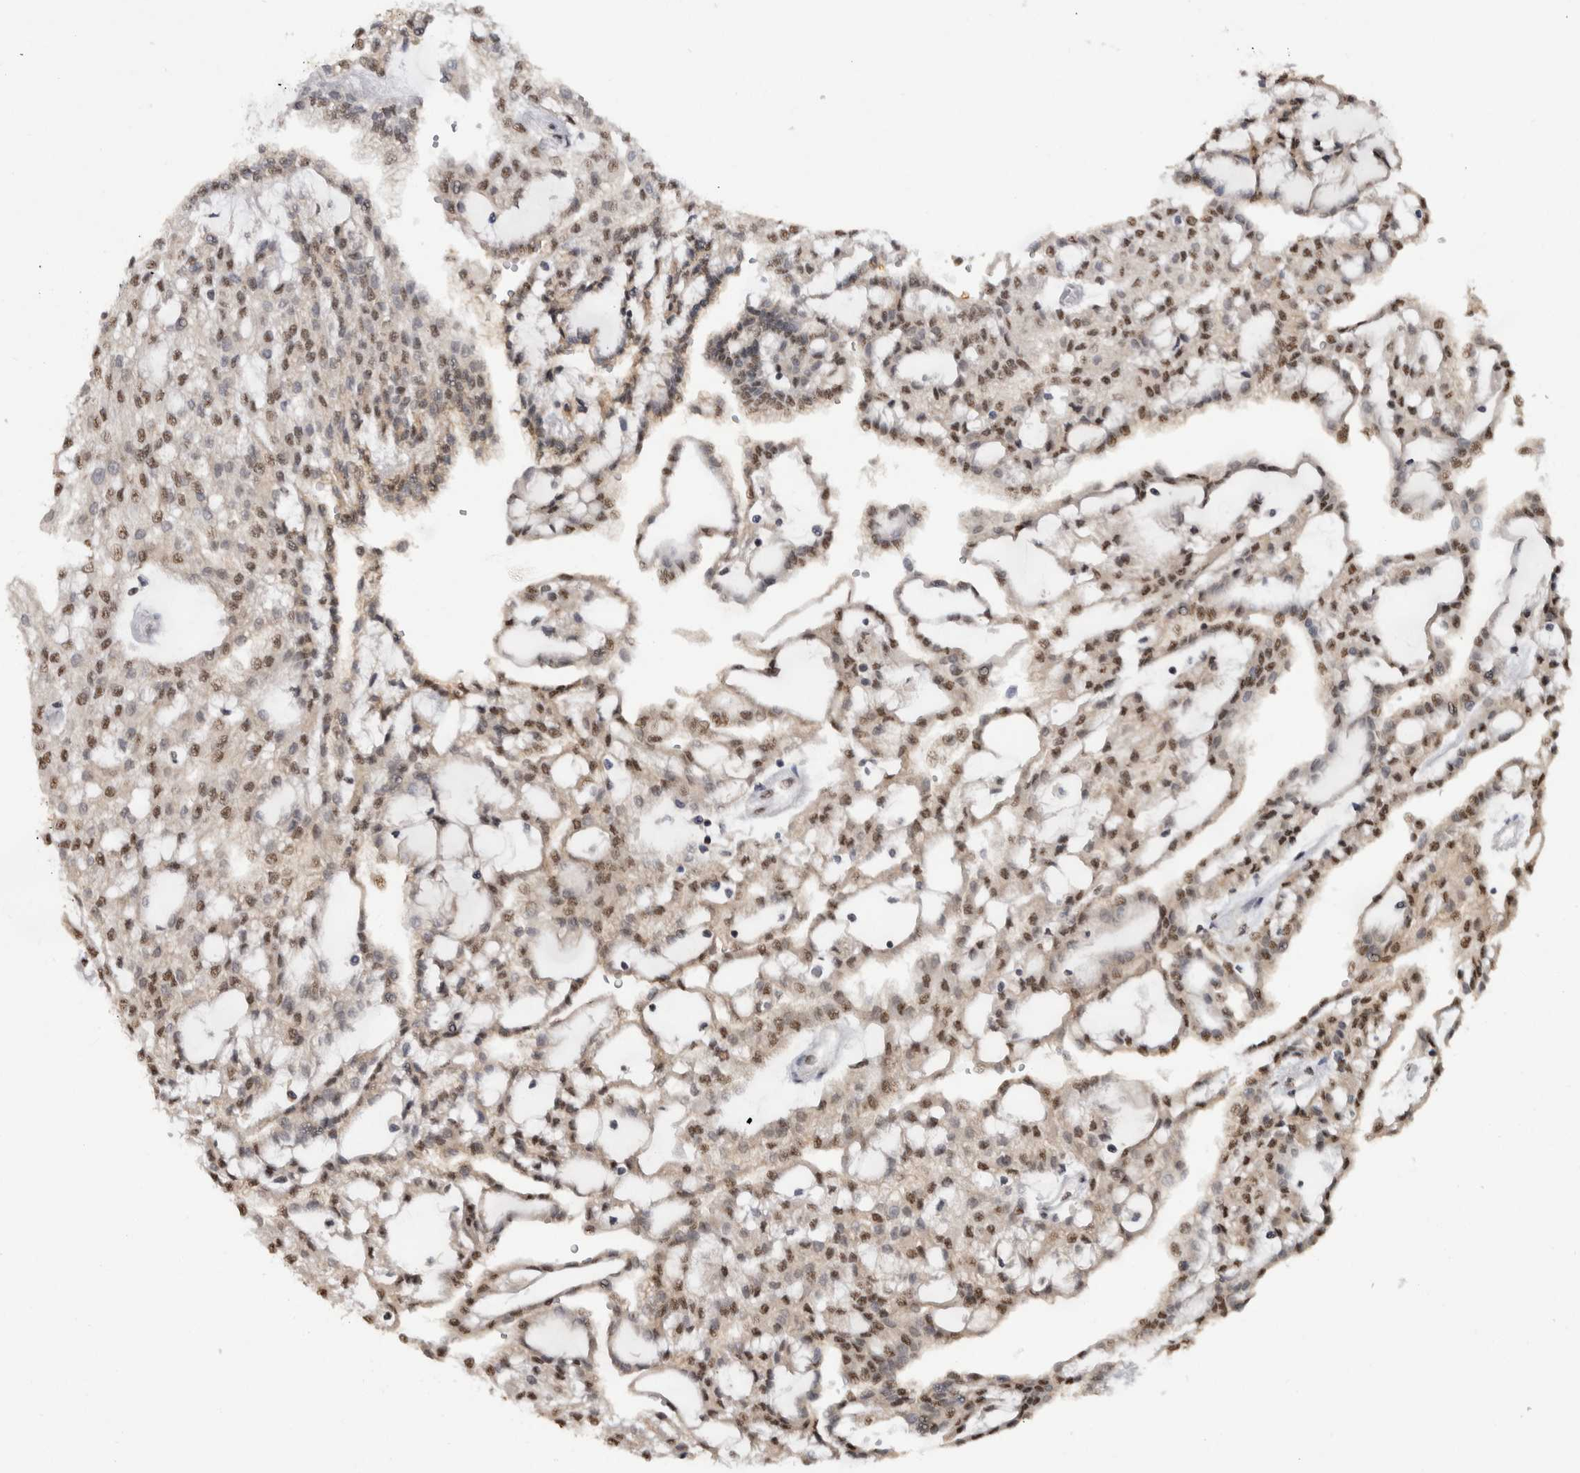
{"staining": {"intensity": "moderate", "quantity": ">75%", "location": "nuclear"}, "tissue": "renal cancer", "cell_type": "Tumor cells", "image_type": "cancer", "snomed": [{"axis": "morphology", "description": "Adenocarcinoma, NOS"}, {"axis": "topography", "description": "Kidney"}], "caption": "Immunohistochemistry of renal cancer (adenocarcinoma) reveals medium levels of moderate nuclear expression in approximately >75% of tumor cells. Nuclei are stained in blue.", "gene": "RPS6KA2", "patient": {"sex": "male", "age": 63}}